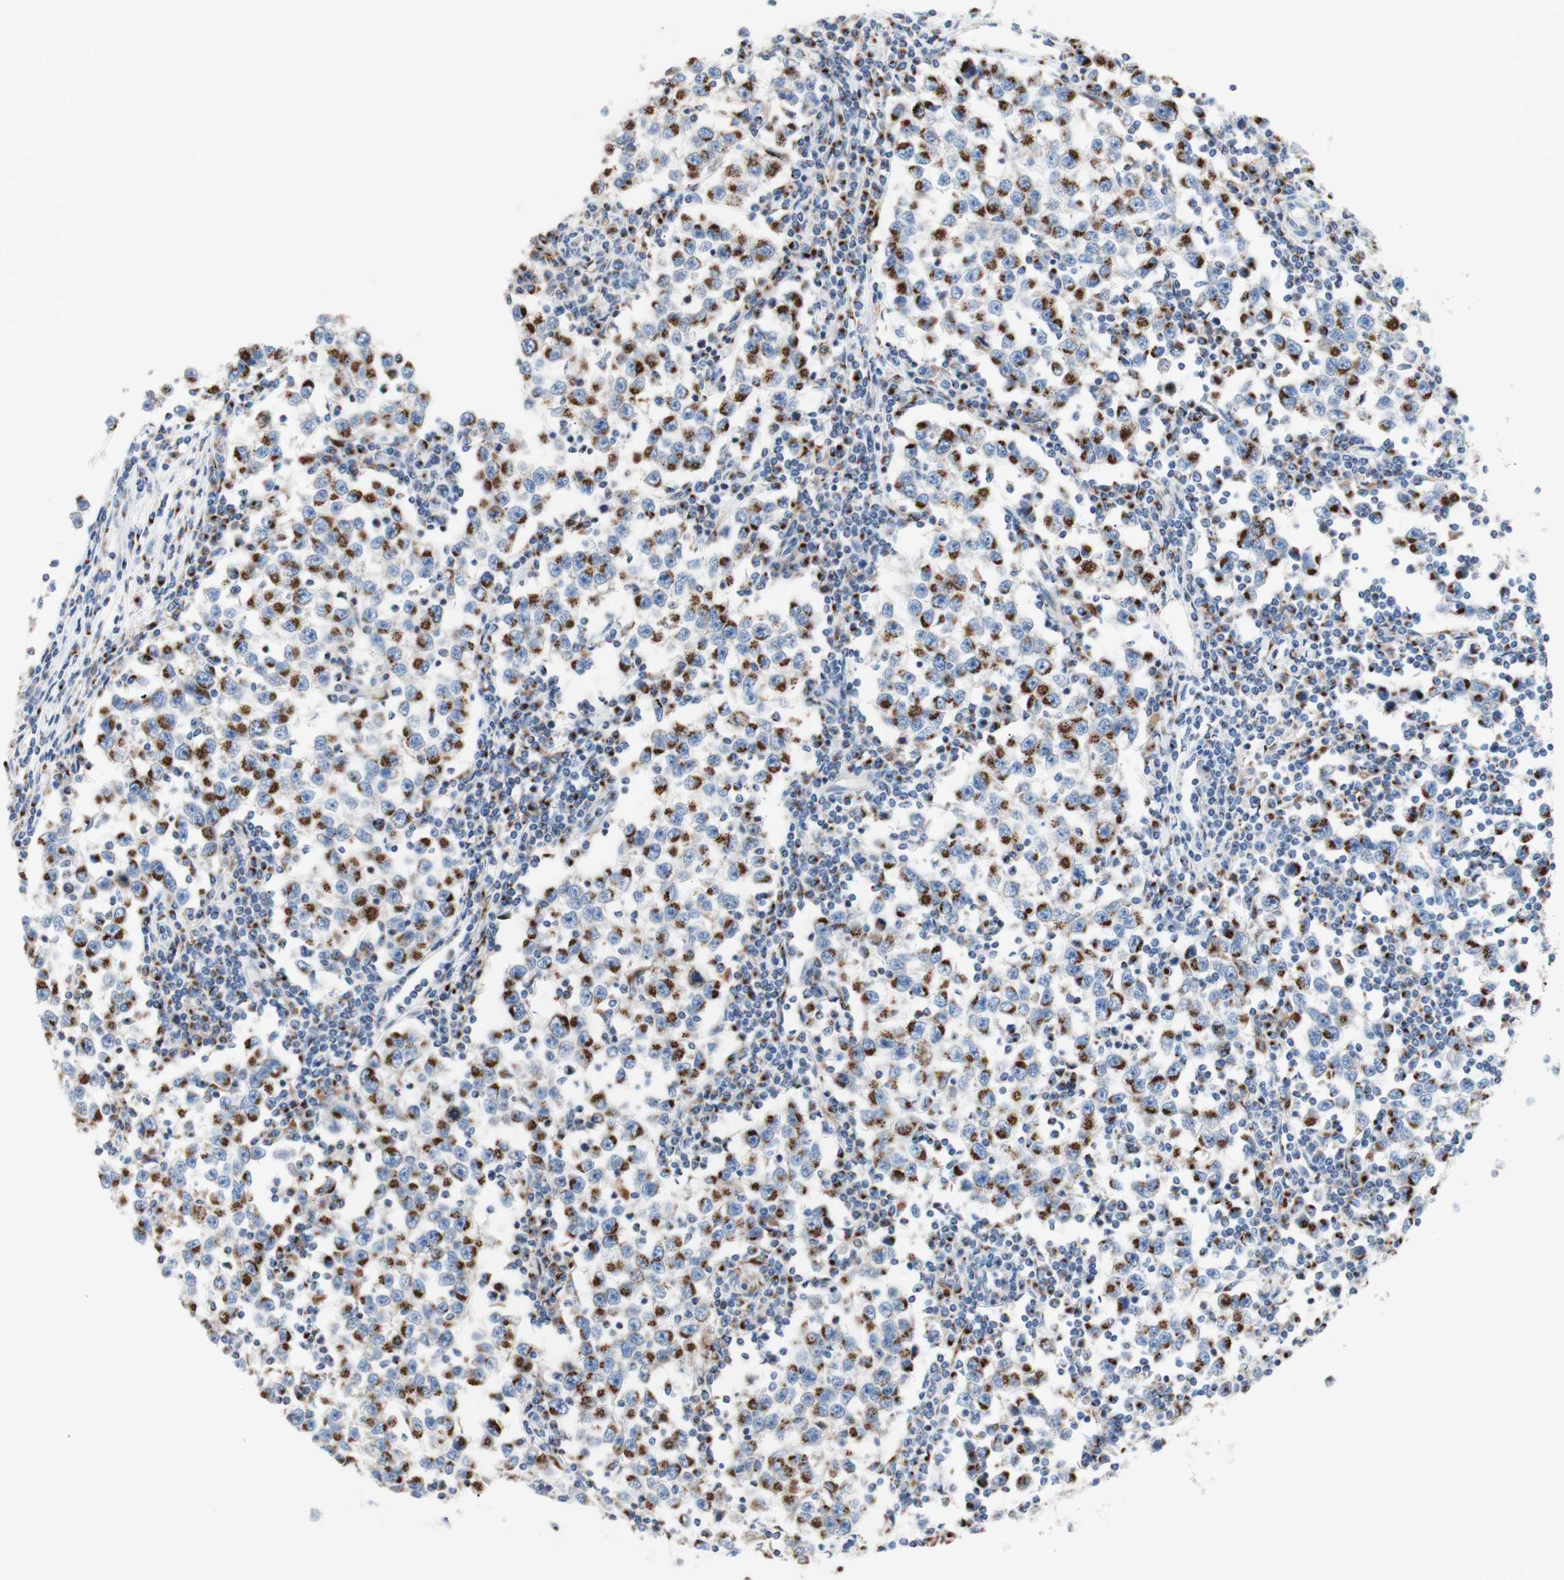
{"staining": {"intensity": "moderate", "quantity": "25%-75%", "location": "cytoplasmic/membranous"}, "tissue": "testis cancer", "cell_type": "Tumor cells", "image_type": "cancer", "snomed": [{"axis": "morphology", "description": "Seminoma, NOS"}, {"axis": "topography", "description": "Testis"}], "caption": "The photomicrograph reveals a brown stain indicating the presence of a protein in the cytoplasmic/membranous of tumor cells in seminoma (testis).", "gene": "GALNT2", "patient": {"sex": "male", "age": 65}}